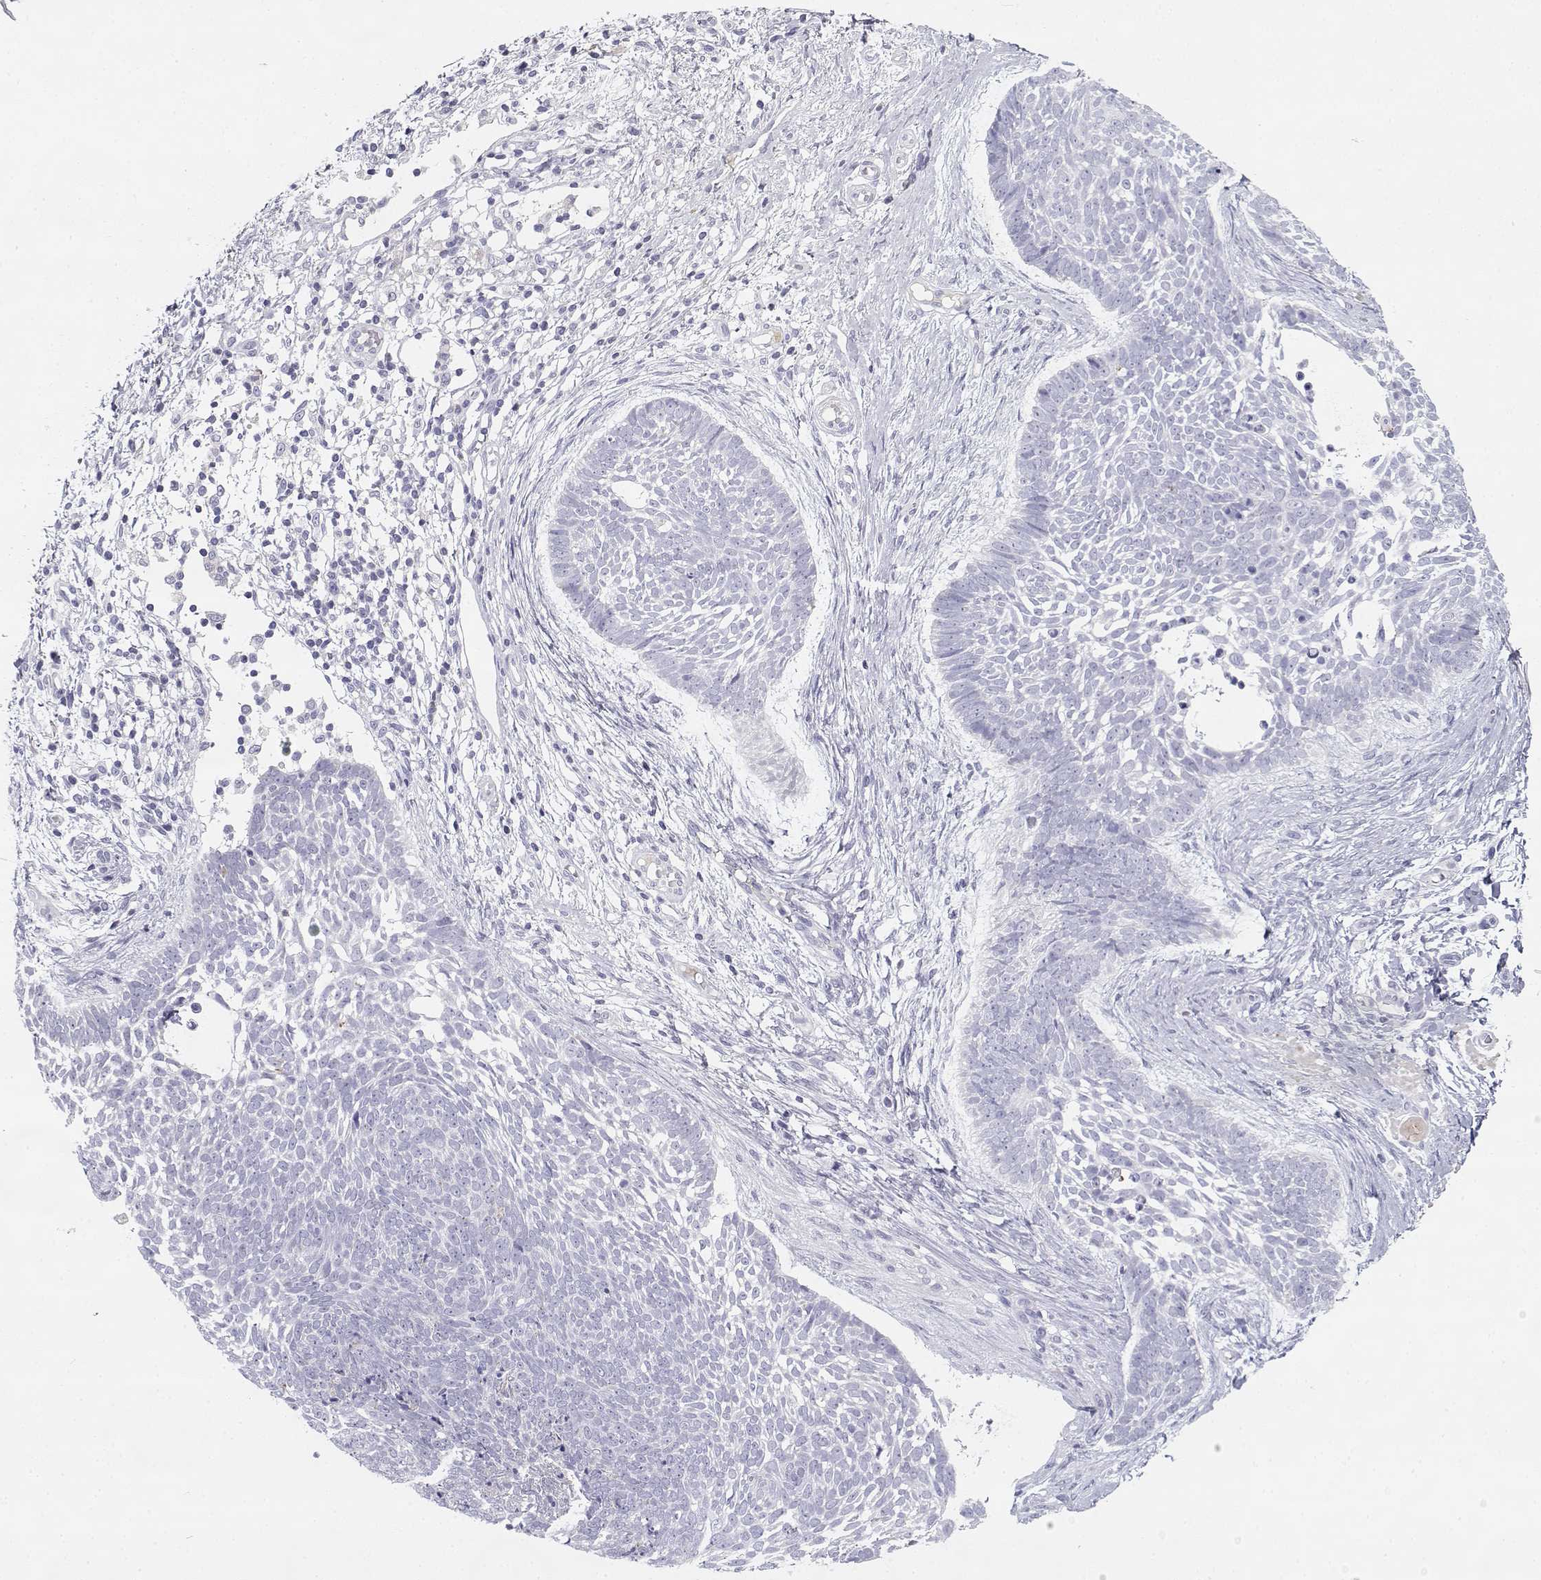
{"staining": {"intensity": "negative", "quantity": "none", "location": "none"}, "tissue": "skin cancer", "cell_type": "Tumor cells", "image_type": "cancer", "snomed": [{"axis": "morphology", "description": "Basal cell carcinoma"}, {"axis": "topography", "description": "Skin"}], "caption": "Tumor cells show no significant protein expression in skin cancer. (DAB (3,3'-diaminobenzidine) IHC with hematoxylin counter stain).", "gene": "CREB3L3", "patient": {"sex": "male", "age": 85}}